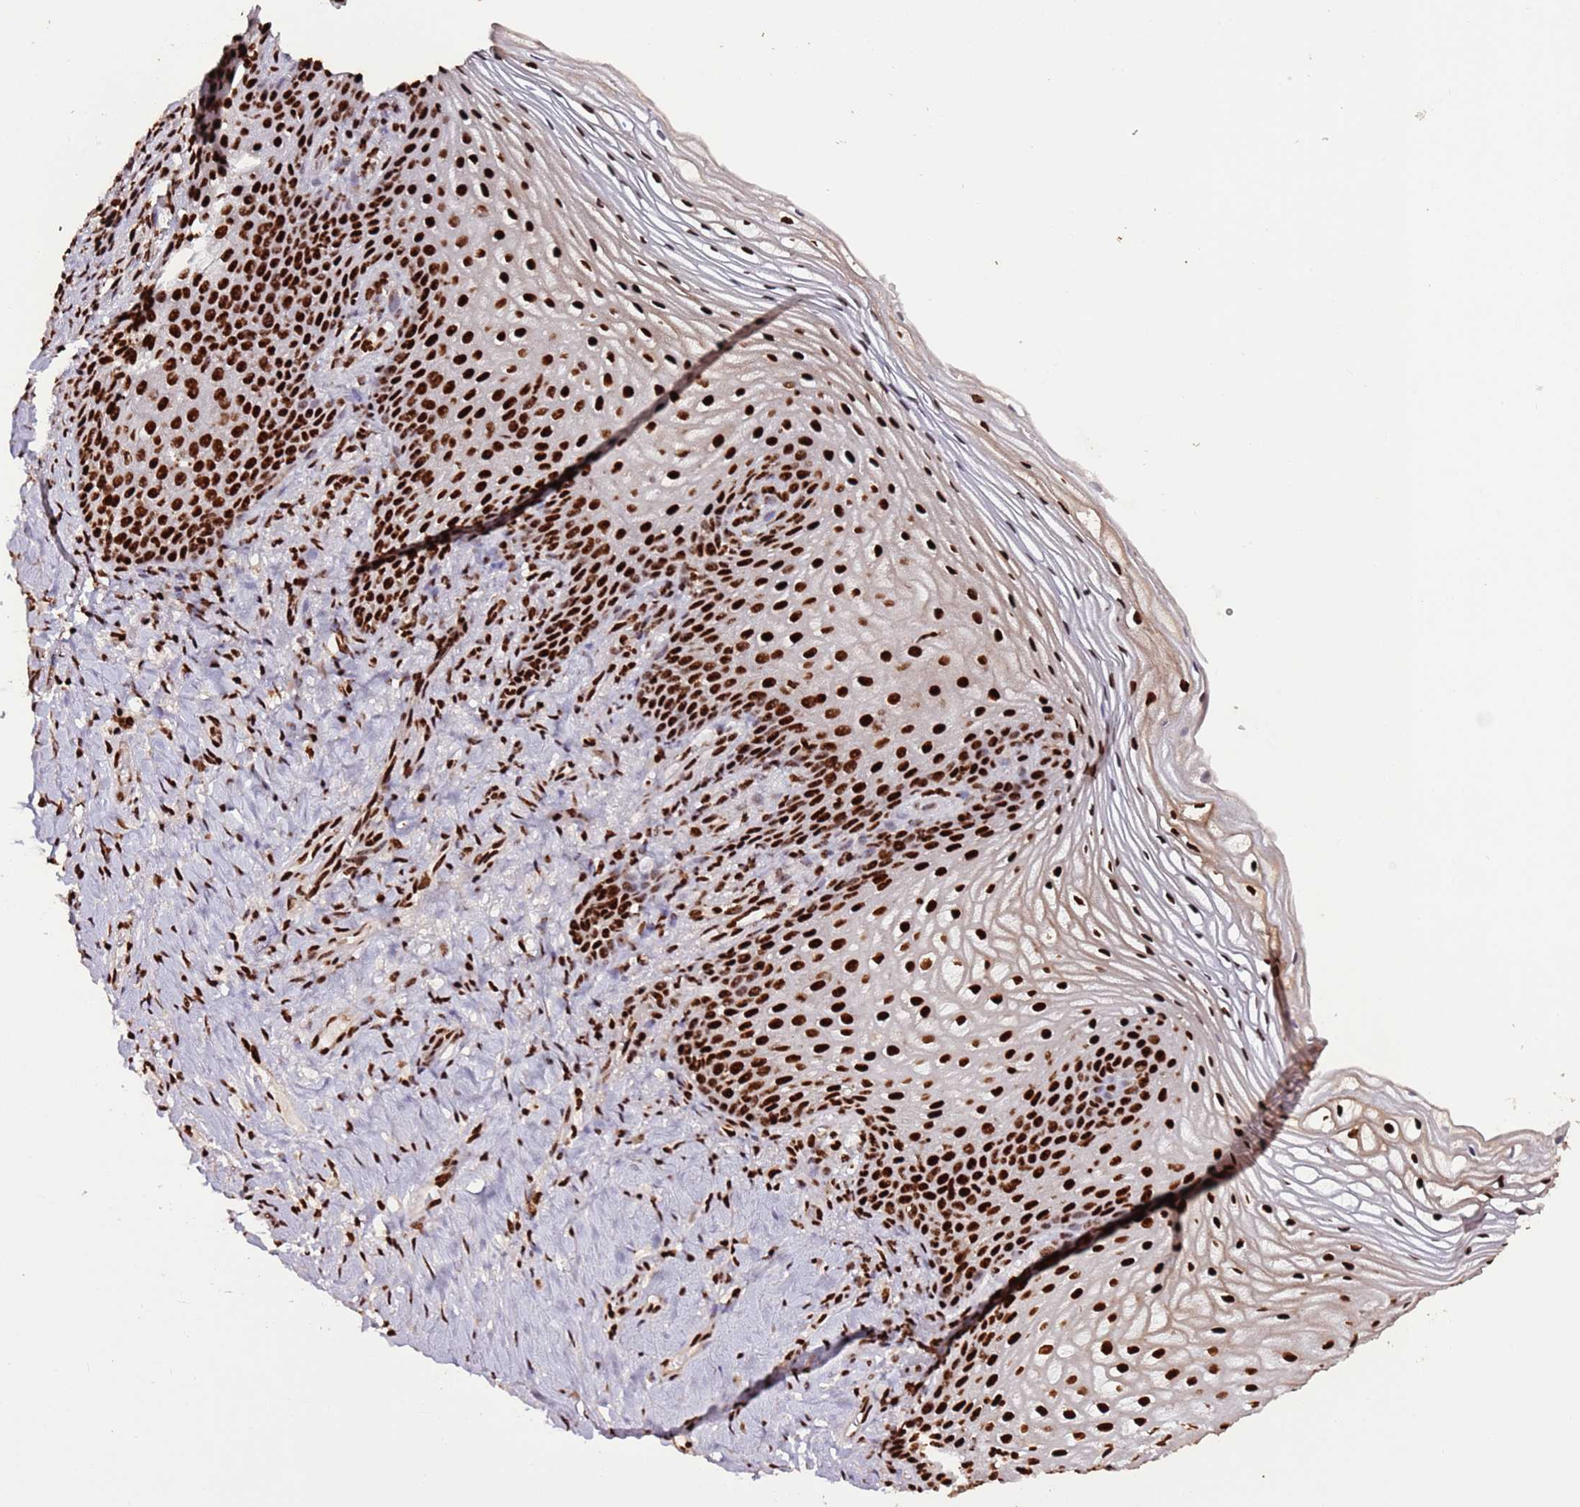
{"staining": {"intensity": "strong", "quantity": ">75%", "location": "nuclear"}, "tissue": "vagina", "cell_type": "Squamous epithelial cells", "image_type": "normal", "snomed": [{"axis": "morphology", "description": "Normal tissue, NOS"}, {"axis": "topography", "description": "Vagina"}], "caption": "IHC image of normal vagina stained for a protein (brown), which demonstrates high levels of strong nuclear staining in about >75% of squamous epithelial cells.", "gene": "C6orf226", "patient": {"sex": "female", "age": 60}}